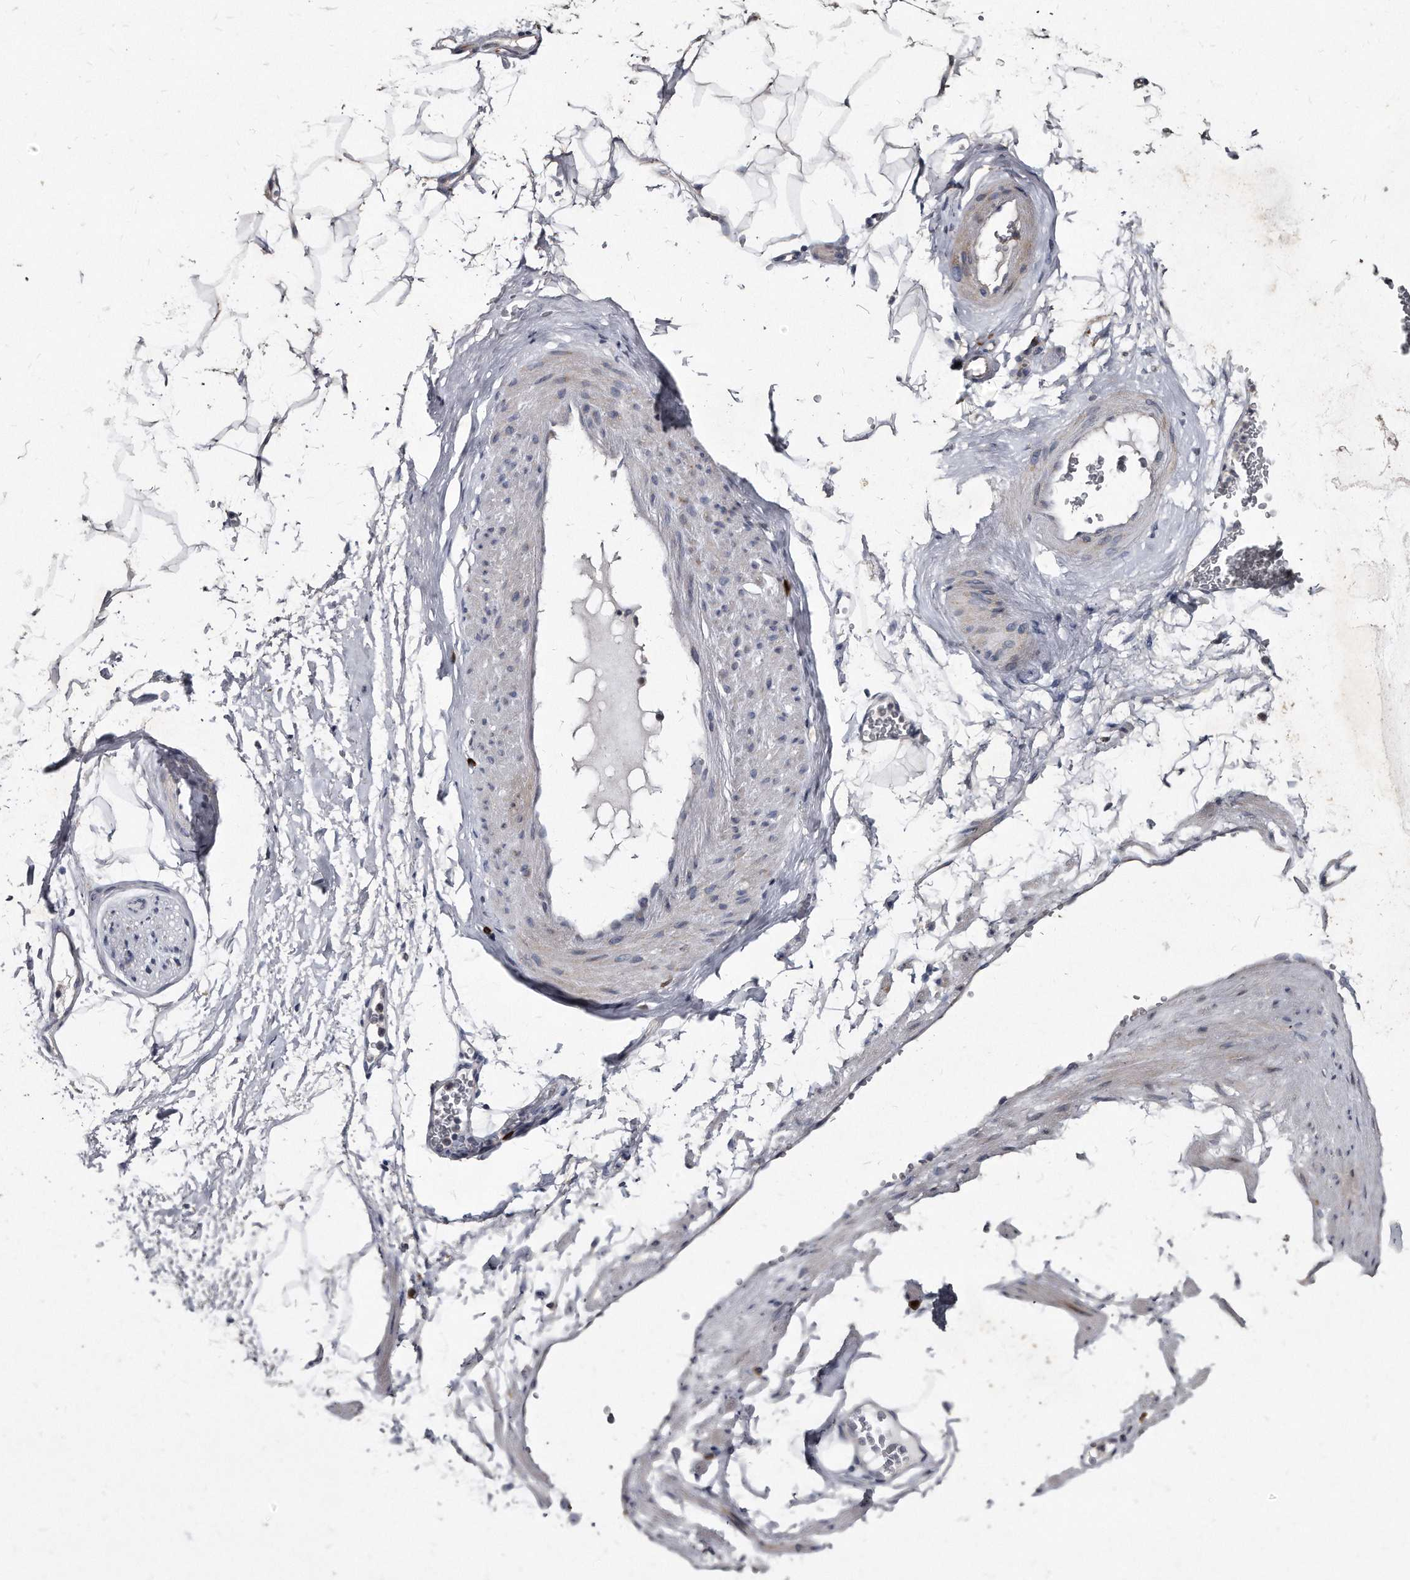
{"staining": {"intensity": "weak", "quantity": ">75%", "location": "cytoplasmic/membranous"}, "tissue": "adipose tissue", "cell_type": "Adipocytes", "image_type": "normal", "snomed": [{"axis": "morphology", "description": "Normal tissue, NOS"}, {"axis": "morphology", "description": "Adenocarcinoma, Low grade"}, {"axis": "topography", "description": "Prostate"}, {"axis": "topography", "description": "Peripheral nerve tissue"}], "caption": "Protein positivity by IHC displays weak cytoplasmic/membranous staining in approximately >75% of adipocytes in benign adipose tissue.", "gene": "KLHDC3", "patient": {"sex": "male", "age": 63}}